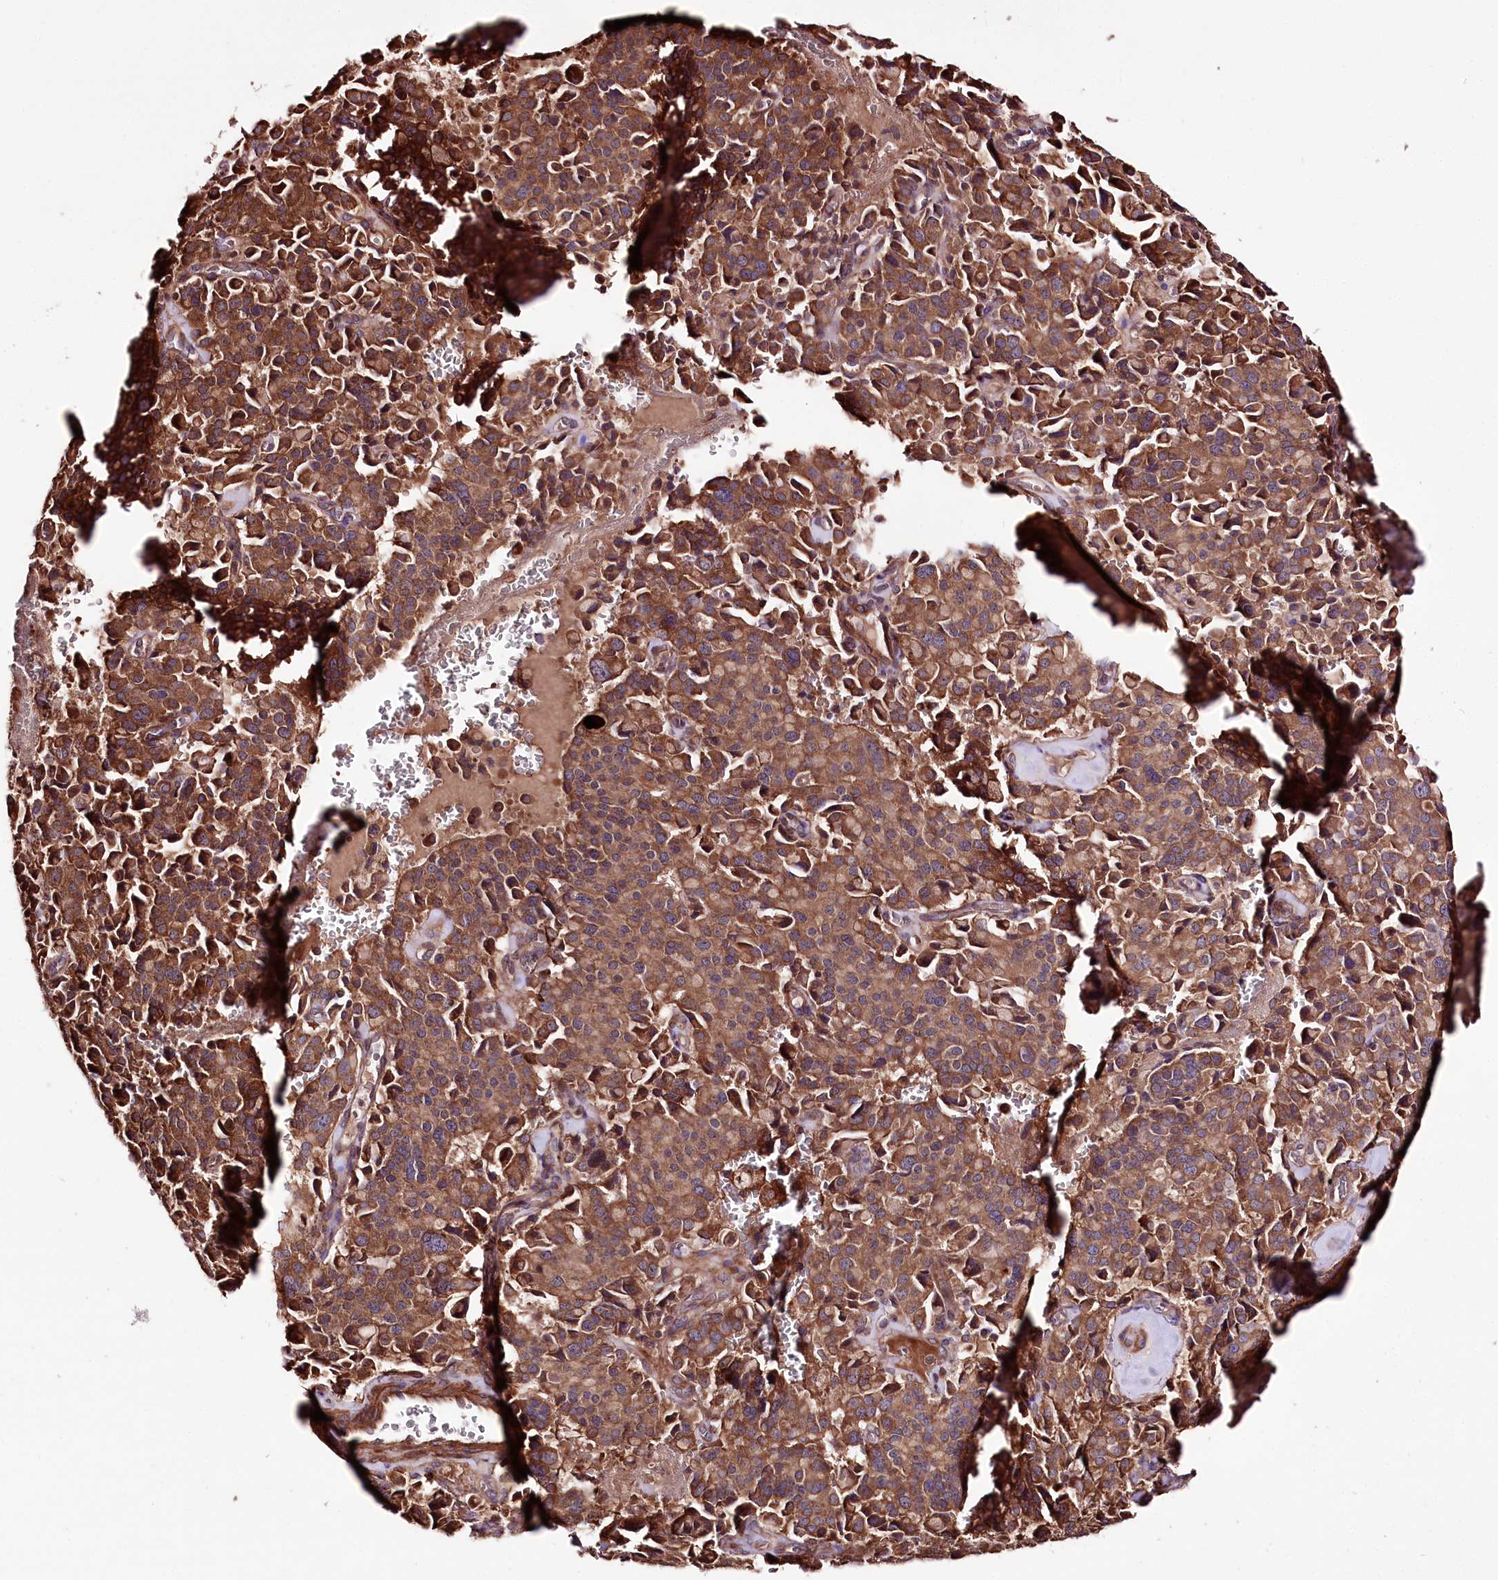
{"staining": {"intensity": "strong", "quantity": ">75%", "location": "cytoplasmic/membranous"}, "tissue": "pancreatic cancer", "cell_type": "Tumor cells", "image_type": "cancer", "snomed": [{"axis": "morphology", "description": "Adenocarcinoma, NOS"}, {"axis": "topography", "description": "Pancreas"}], "caption": "Protein staining of pancreatic adenocarcinoma tissue demonstrates strong cytoplasmic/membranous expression in approximately >75% of tumor cells. Ihc stains the protein in brown and the nuclei are stained blue.", "gene": "WWC1", "patient": {"sex": "male", "age": 65}}